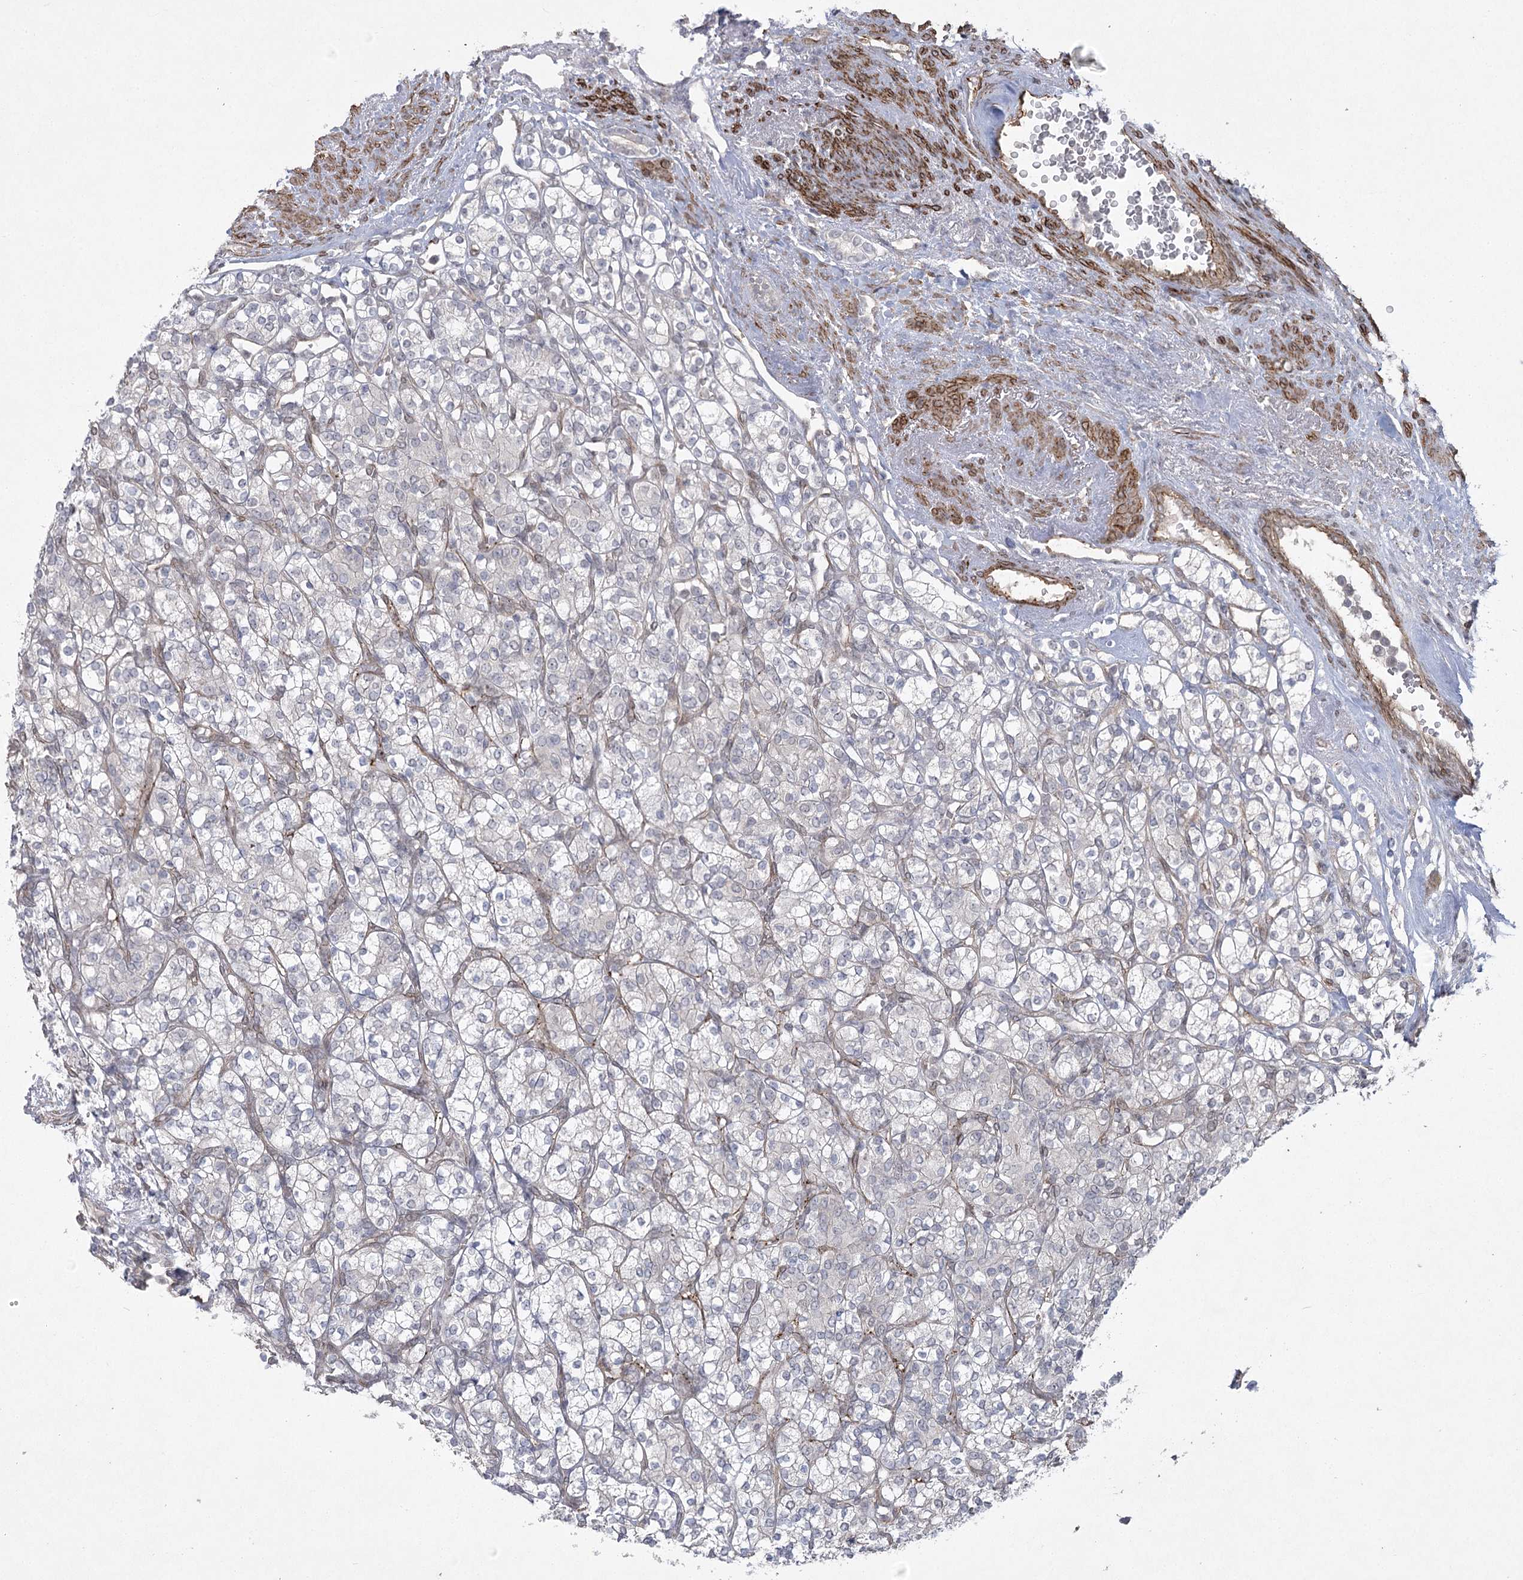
{"staining": {"intensity": "negative", "quantity": "none", "location": "none"}, "tissue": "renal cancer", "cell_type": "Tumor cells", "image_type": "cancer", "snomed": [{"axis": "morphology", "description": "Adenocarcinoma, NOS"}, {"axis": "topography", "description": "Kidney"}], "caption": "High power microscopy micrograph of an IHC micrograph of renal cancer (adenocarcinoma), revealing no significant staining in tumor cells.", "gene": "AMTN", "patient": {"sex": "male", "age": 77}}